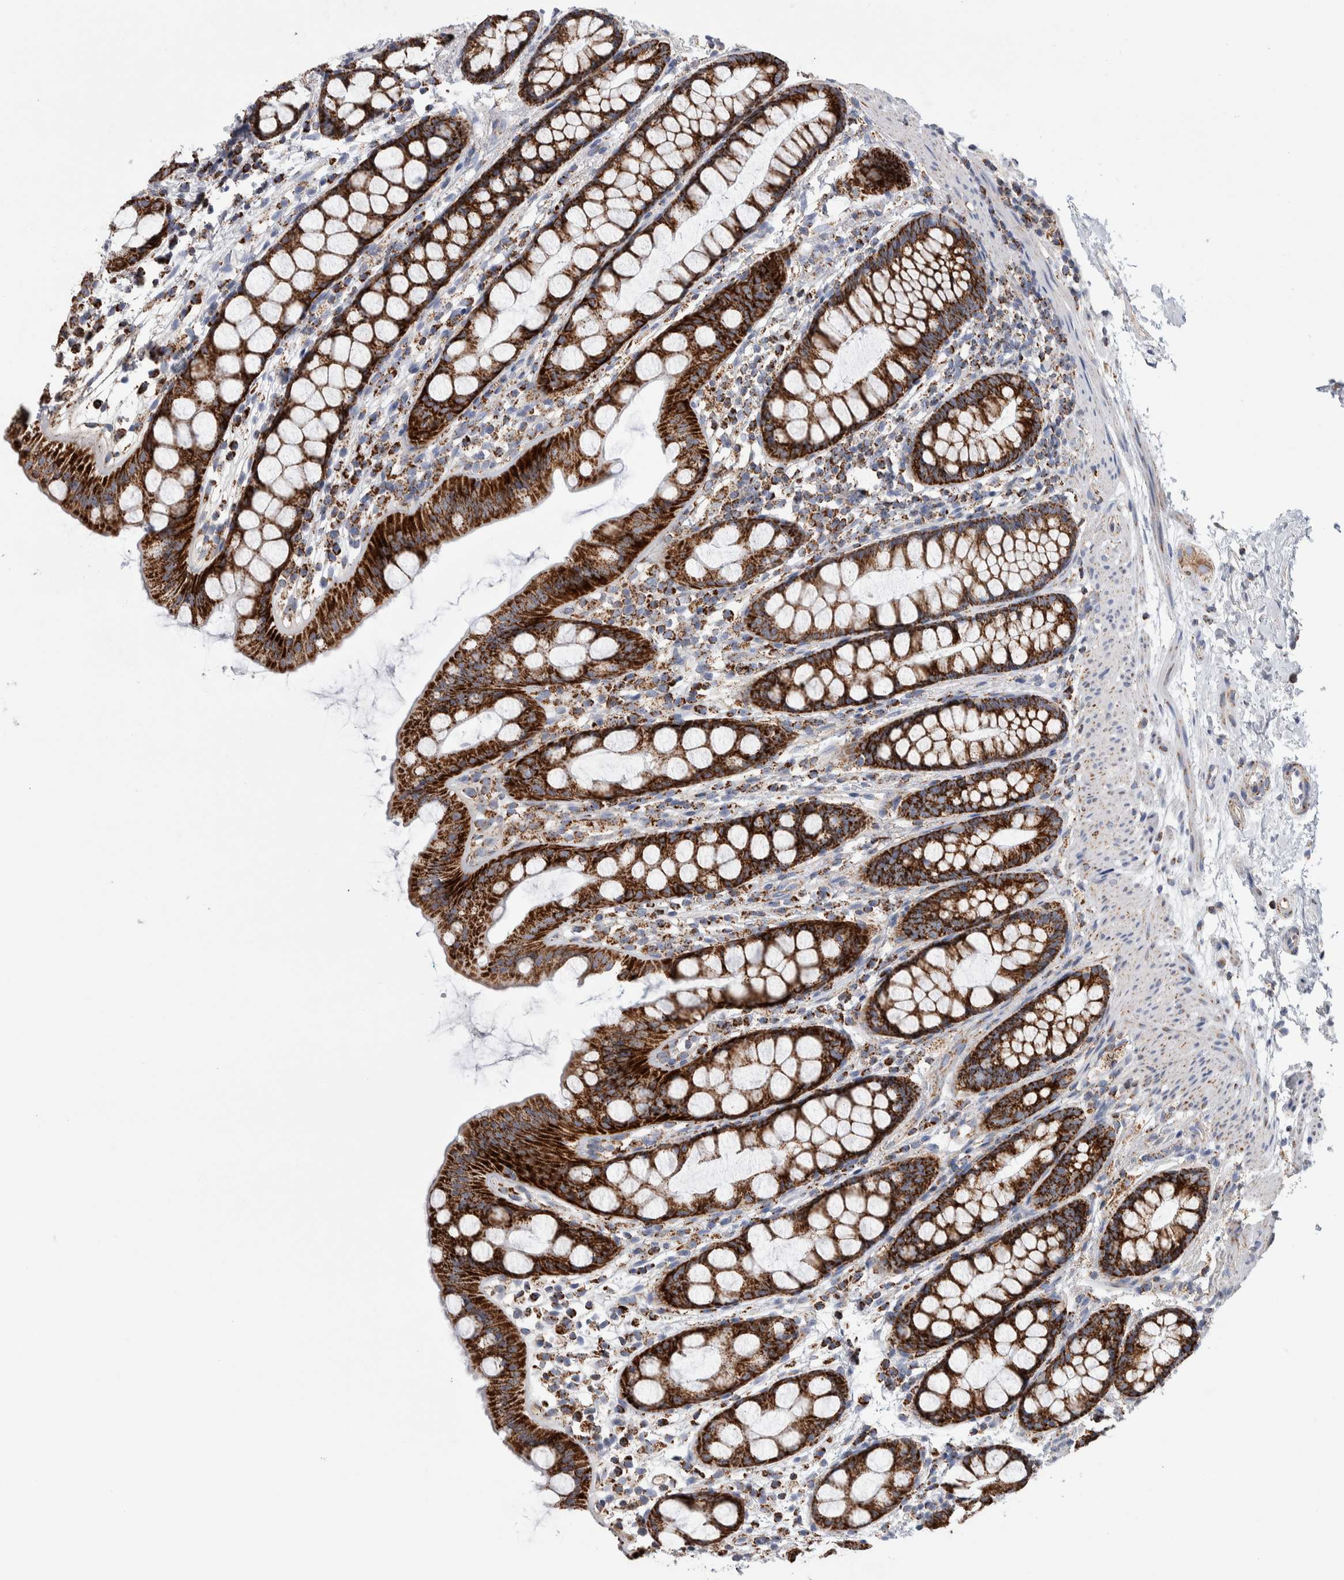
{"staining": {"intensity": "strong", "quantity": ">75%", "location": "cytoplasmic/membranous"}, "tissue": "rectum", "cell_type": "Glandular cells", "image_type": "normal", "snomed": [{"axis": "morphology", "description": "Normal tissue, NOS"}, {"axis": "topography", "description": "Rectum"}], "caption": "A high-resolution image shows immunohistochemistry staining of normal rectum, which exhibits strong cytoplasmic/membranous expression in about >75% of glandular cells.", "gene": "ETFA", "patient": {"sex": "female", "age": 65}}